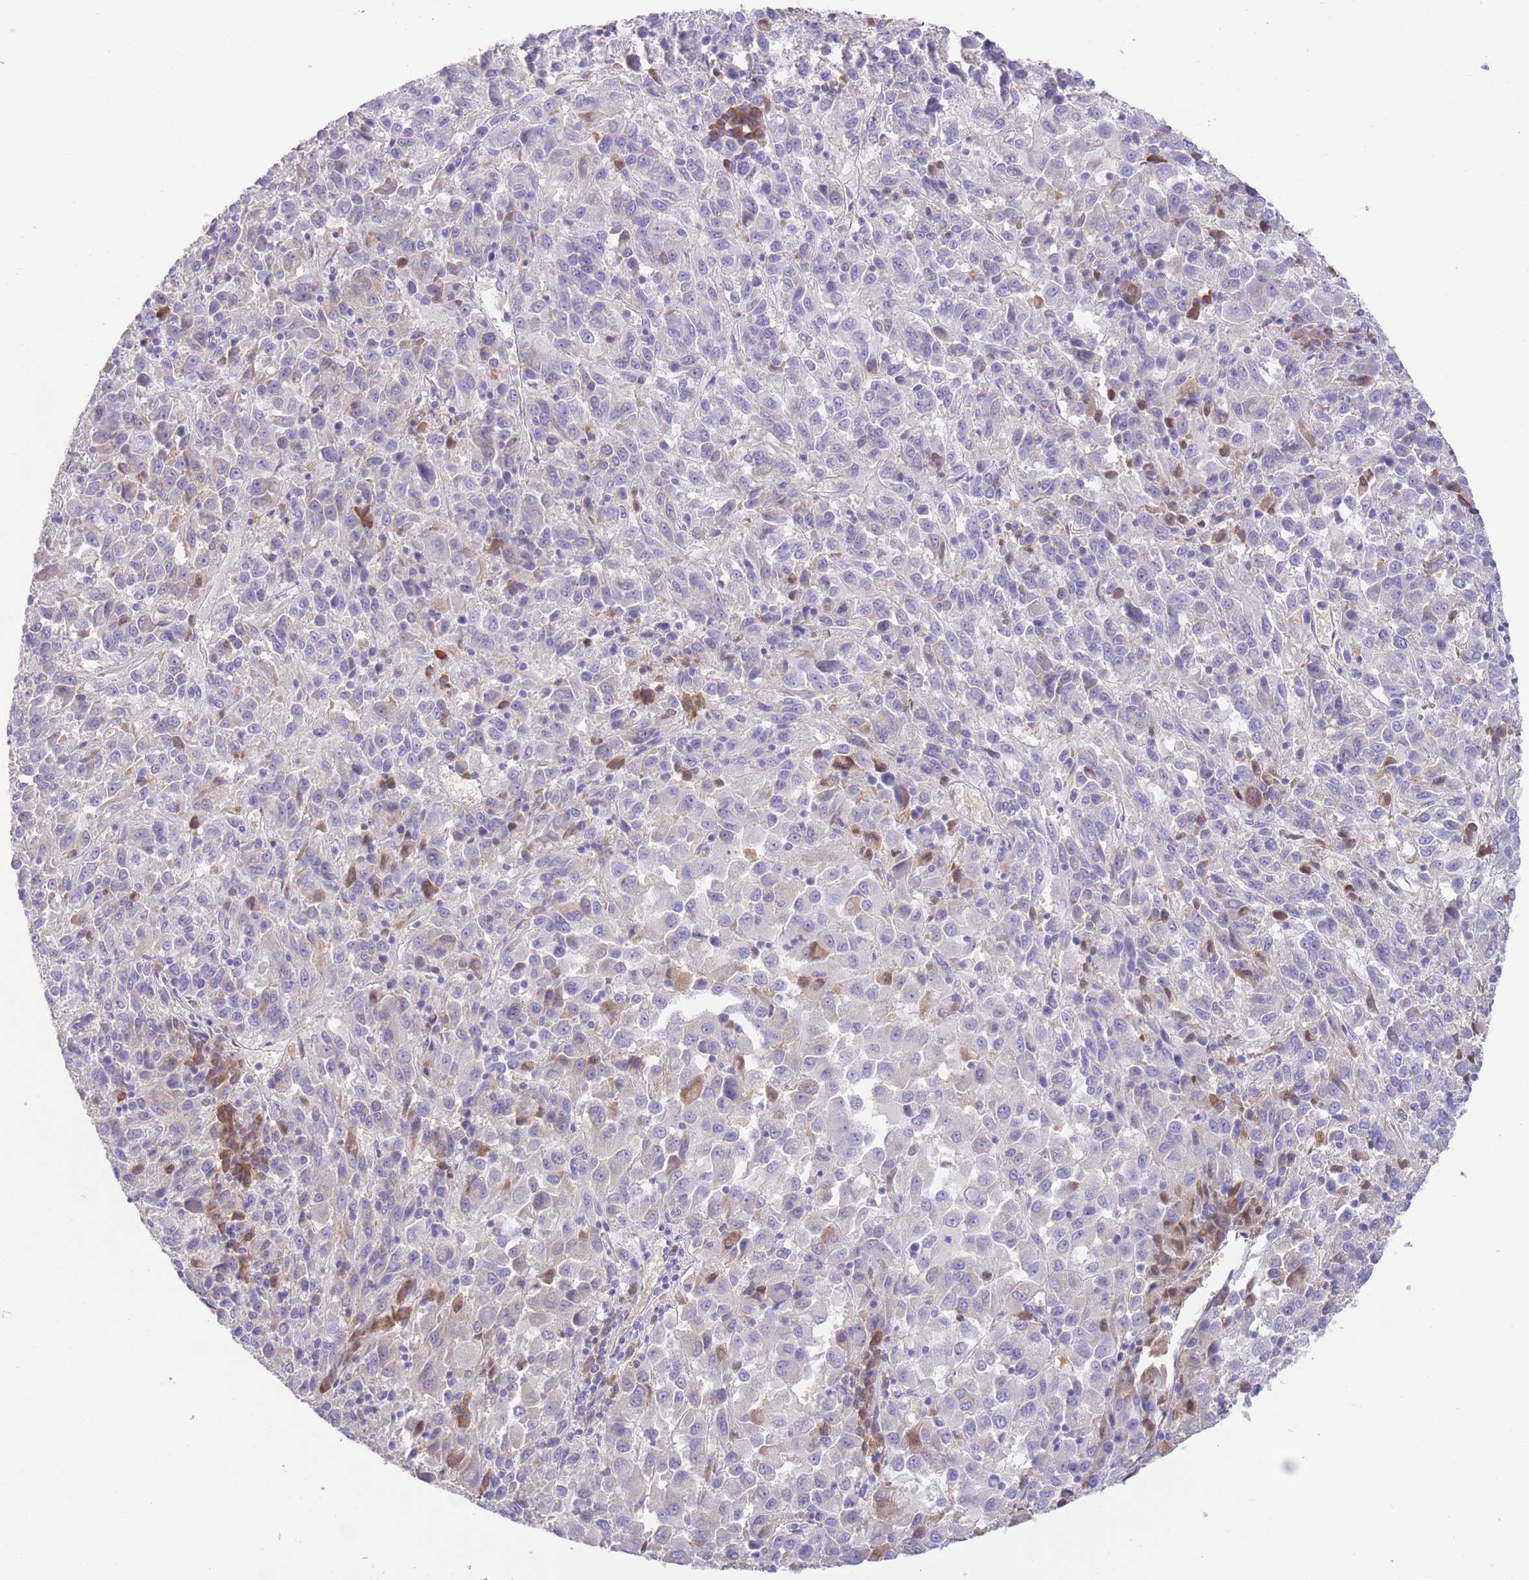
{"staining": {"intensity": "negative", "quantity": "none", "location": "none"}, "tissue": "melanoma", "cell_type": "Tumor cells", "image_type": "cancer", "snomed": [{"axis": "morphology", "description": "Malignant melanoma, Metastatic site"}, {"axis": "topography", "description": "Lung"}], "caption": "Tumor cells are negative for brown protein staining in melanoma.", "gene": "IGFL4", "patient": {"sex": "male", "age": 64}}